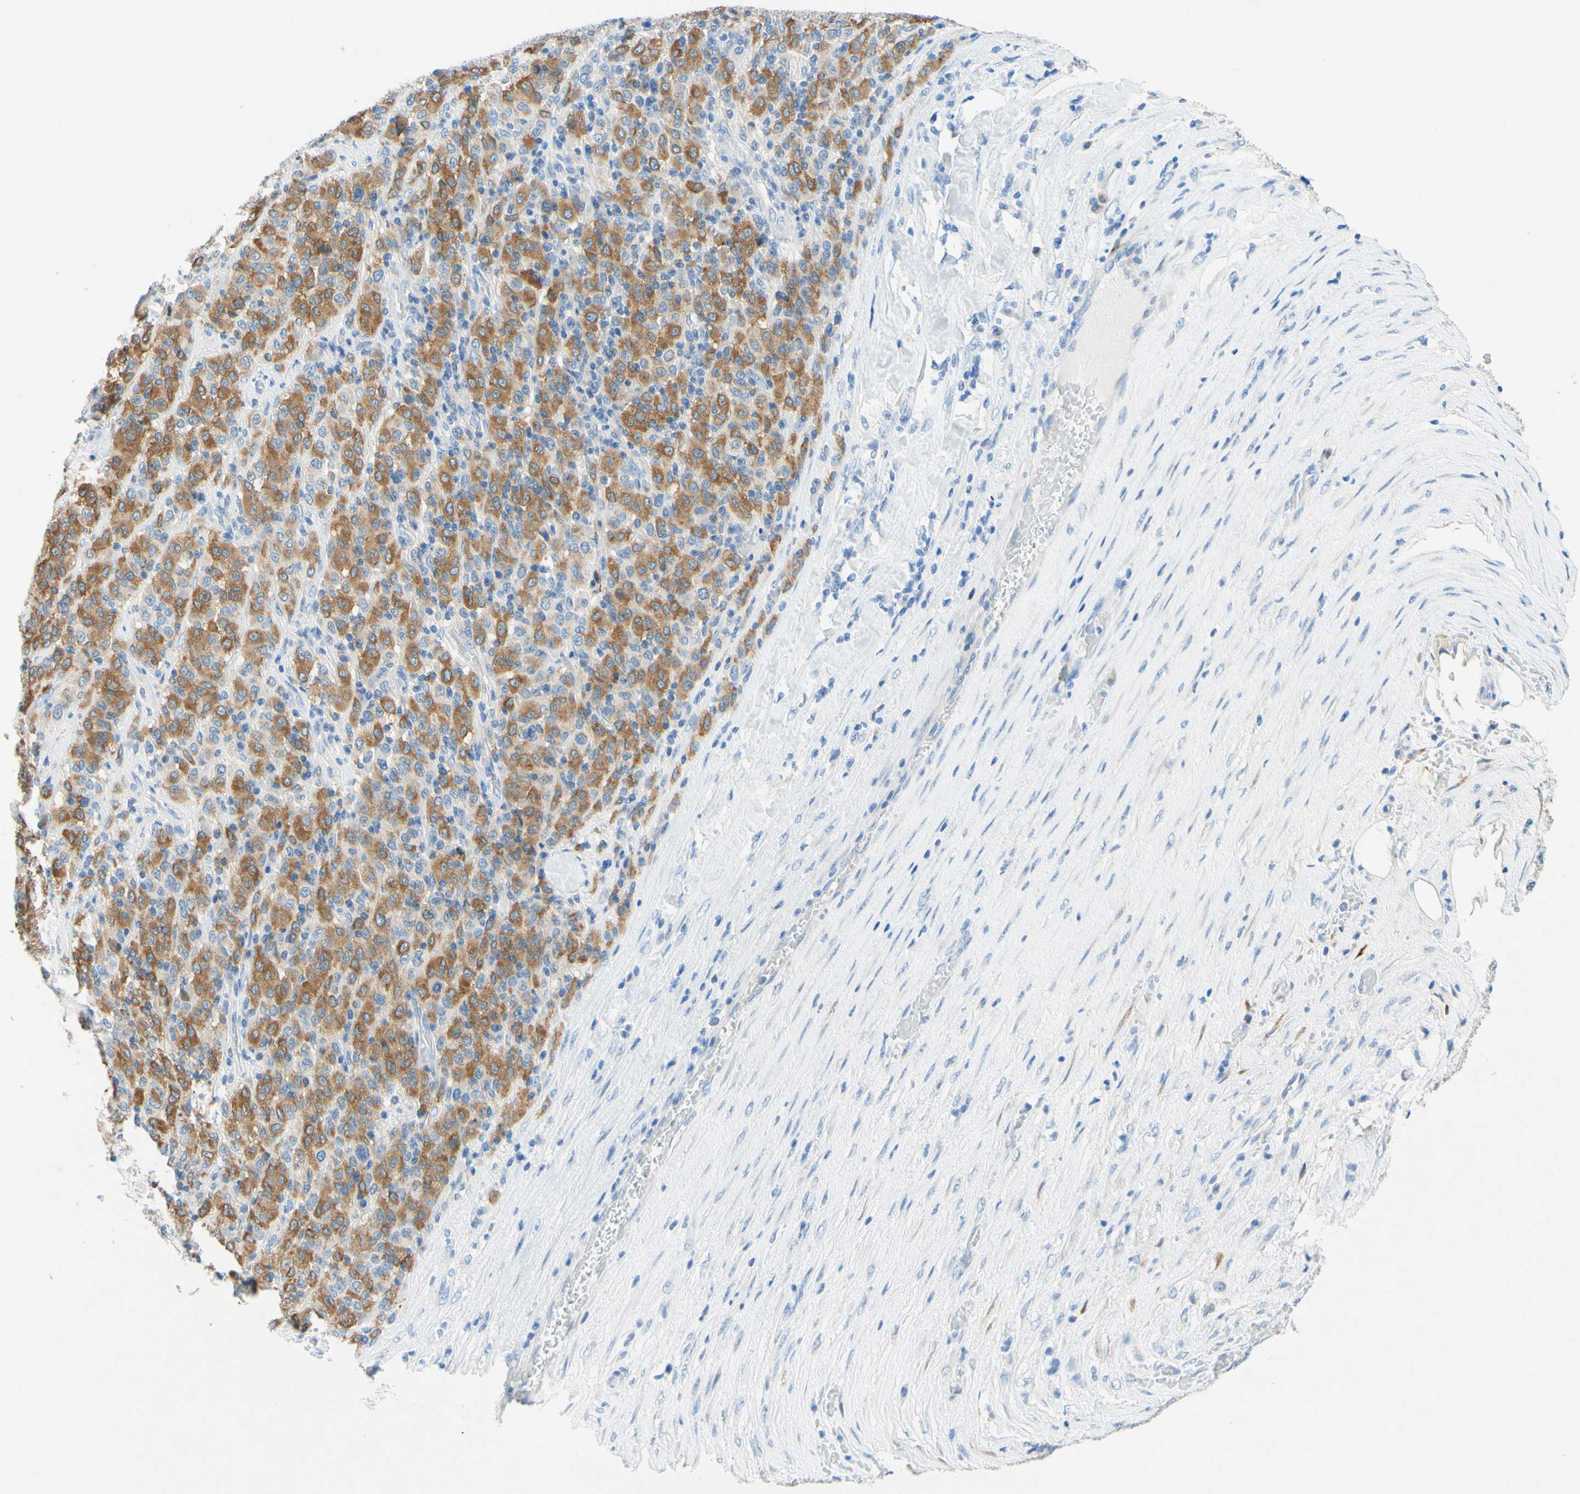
{"staining": {"intensity": "moderate", "quantity": ">75%", "location": "cytoplasmic/membranous"}, "tissue": "melanoma", "cell_type": "Tumor cells", "image_type": "cancer", "snomed": [{"axis": "morphology", "description": "Malignant melanoma, Metastatic site"}, {"axis": "topography", "description": "Pancreas"}], "caption": "Tumor cells reveal medium levels of moderate cytoplasmic/membranous positivity in approximately >75% of cells in malignant melanoma (metastatic site).", "gene": "SLC46A1", "patient": {"sex": "female", "age": 30}}